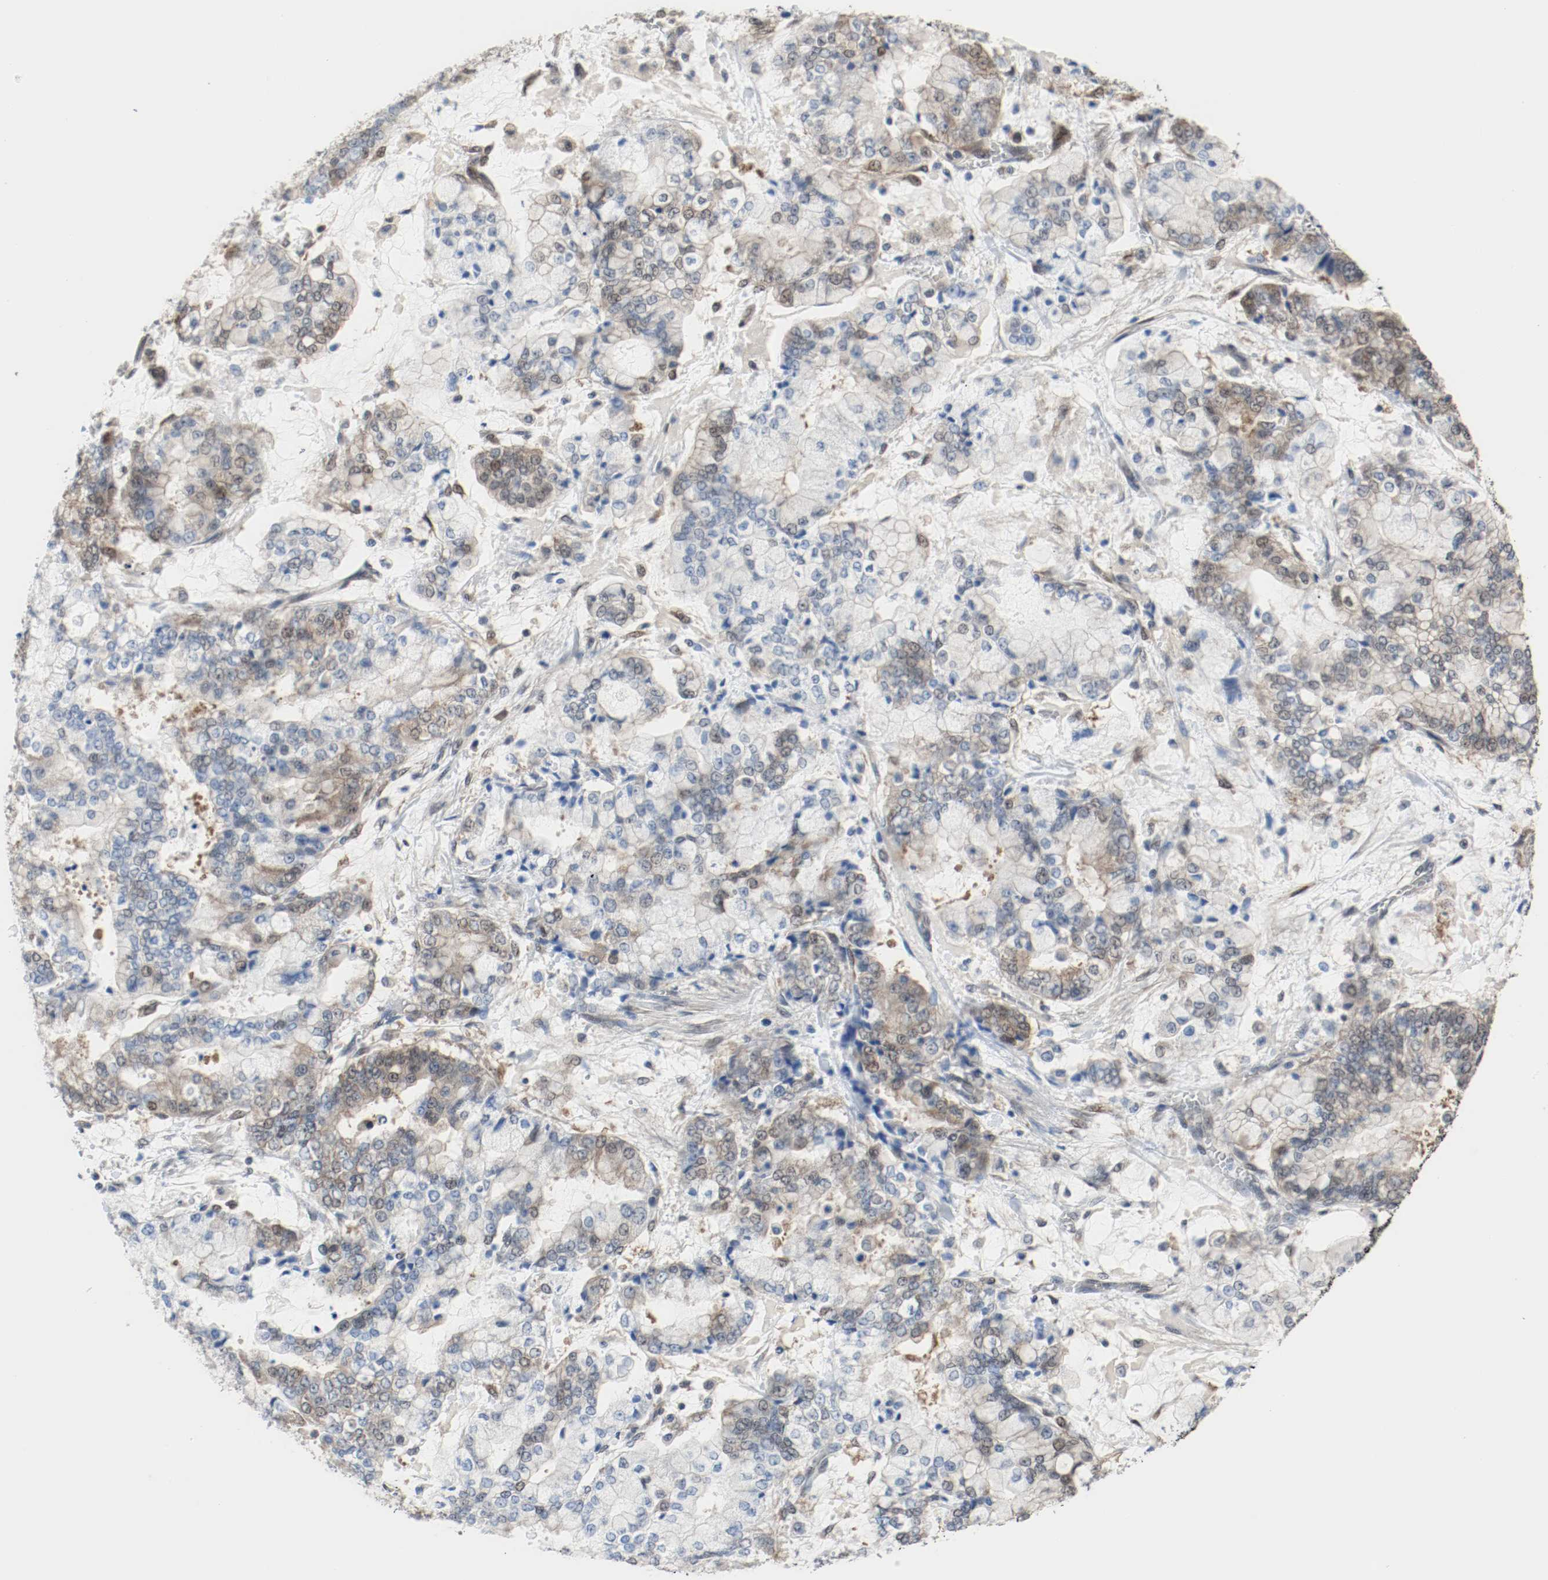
{"staining": {"intensity": "weak", "quantity": ">75%", "location": "cytoplasmic/membranous,nuclear"}, "tissue": "stomach cancer", "cell_type": "Tumor cells", "image_type": "cancer", "snomed": [{"axis": "morphology", "description": "Normal tissue, NOS"}, {"axis": "morphology", "description": "Adenocarcinoma, NOS"}, {"axis": "topography", "description": "Stomach, upper"}, {"axis": "topography", "description": "Stomach"}], "caption": "IHC micrograph of neoplastic tissue: stomach cancer stained using immunohistochemistry (IHC) exhibits low levels of weak protein expression localized specifically in the cytoplasmic/membranous and nuclear of tumor cells, appearing as a cytoplasmic/membranous and nuclear brown color.", "gene": "PPME1", "patient": {"sex": "male", "age": 76}}